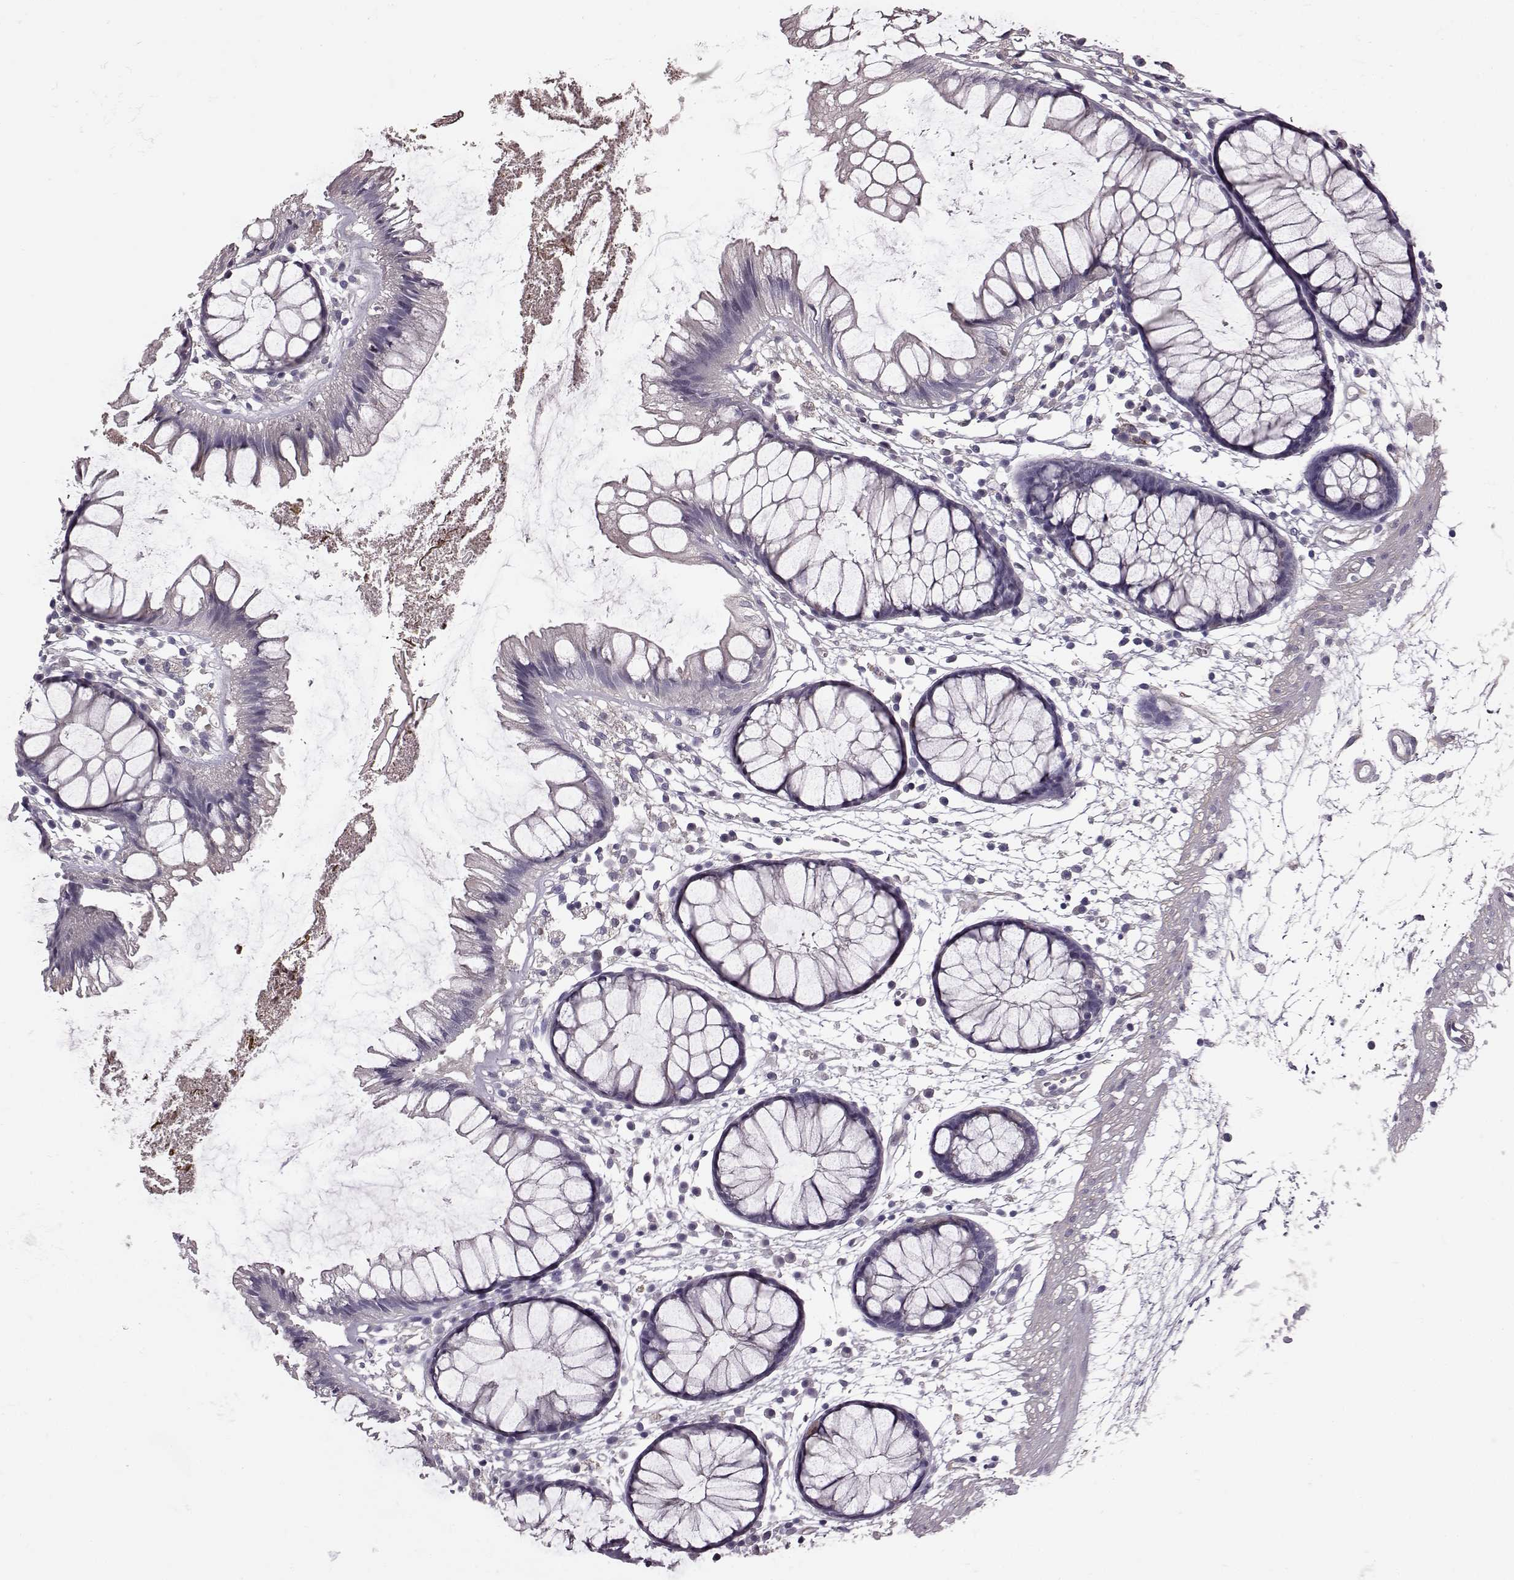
{"staining": {"intensity": "negative", "quantity": "none", "location": "none"}, "tissue": "colon", "cell_type": "Endothelial cells", "image_type": "normal", "snomed": [{"axis": "morphology", "description": "Normal tissue, NOS"}, {"axis": "morphology", "description": "Adenocarcinoma, NOS"}, {"axis": "topography", "description": "Colon"}], "caption": "A photomicrograph of human colon is negative for staining in endothelial cells.", "gene": "GRK1", "patient": {"sex": "male", "age": 65}}